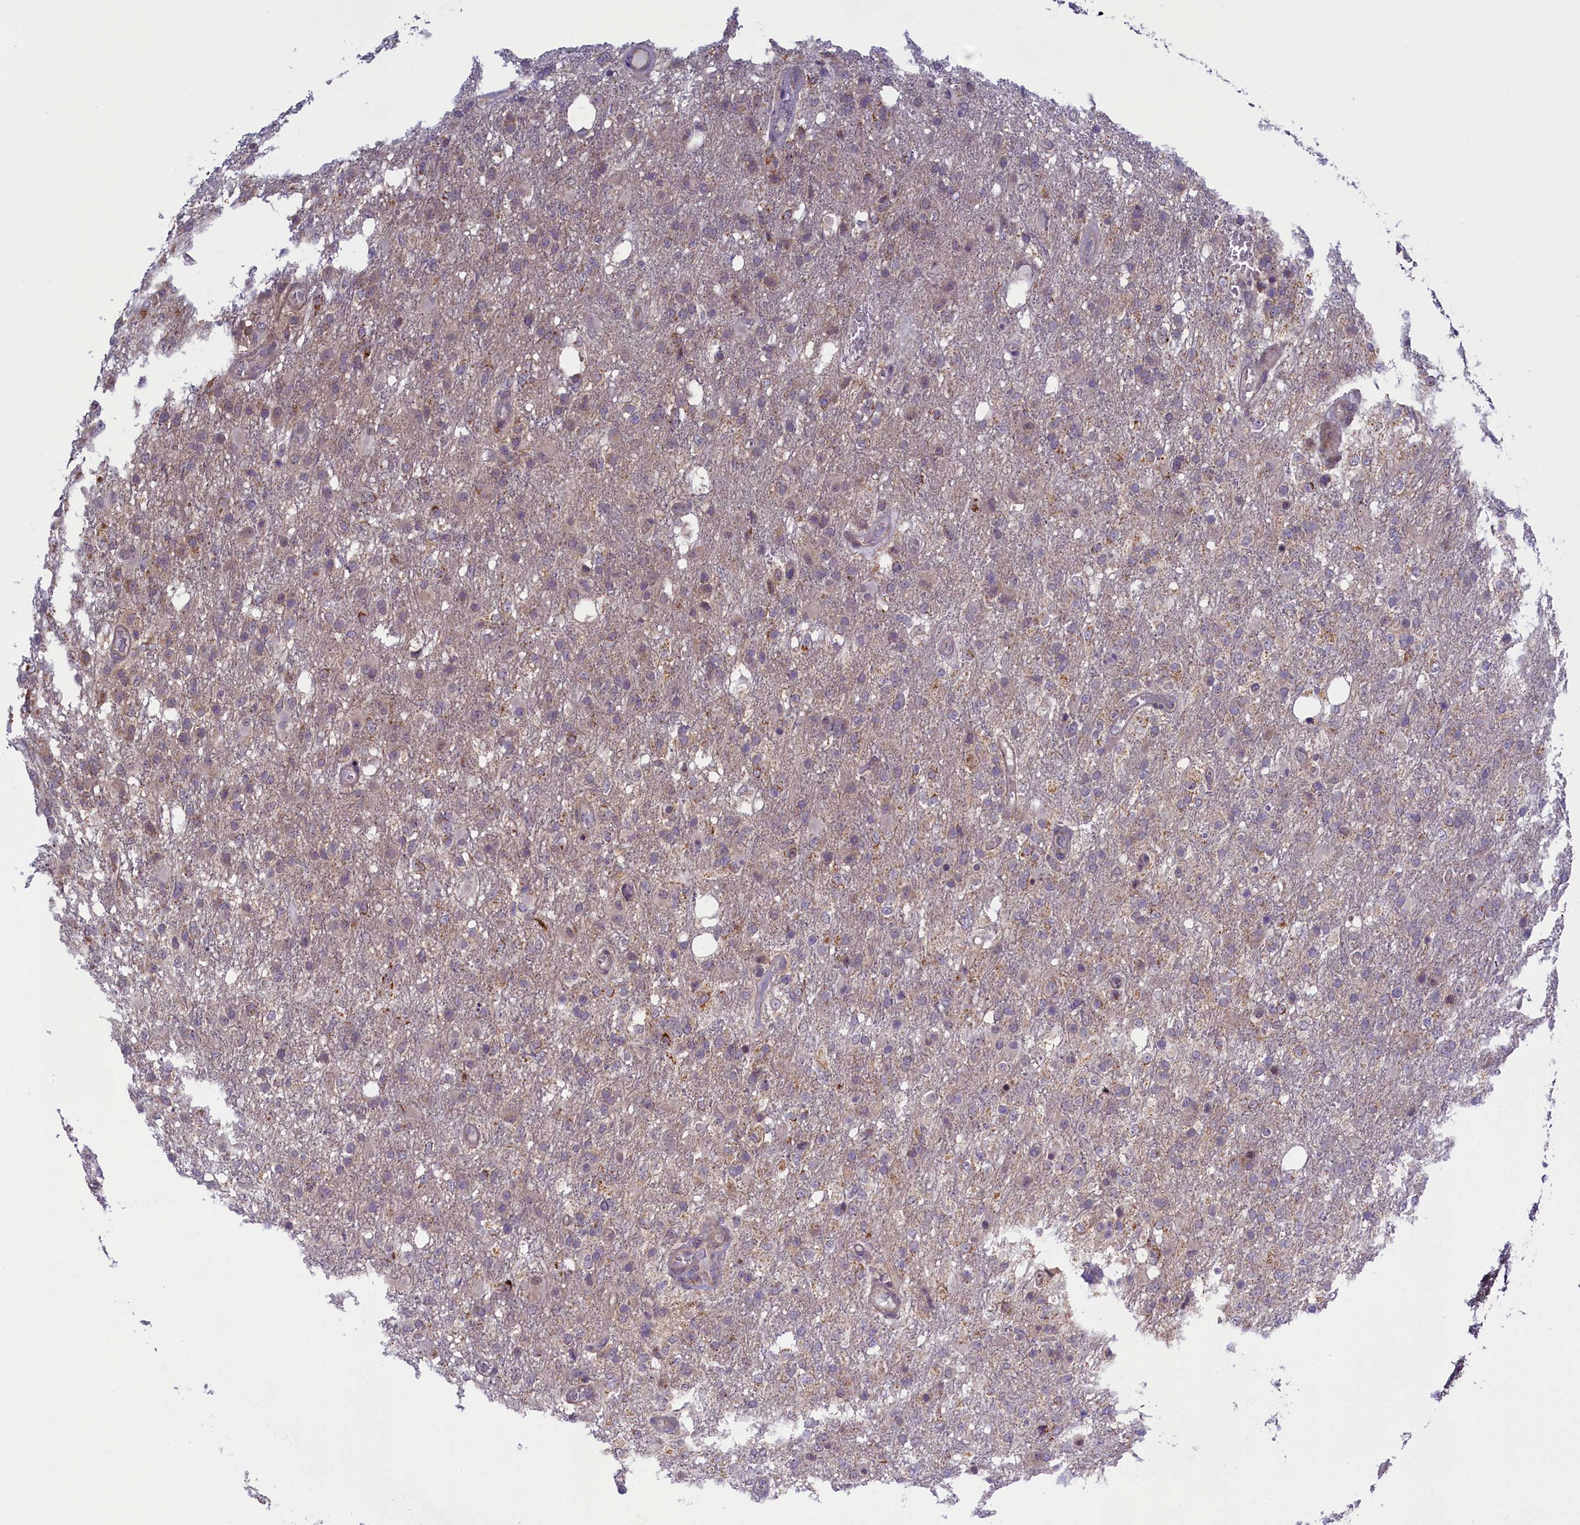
{"staining": {"intensity": "negative", "quantity": "none", "location": "none"}, "tissue": "glioma", "cell_type": "Tumor cells", "image_type": "cancer", "snomed": [{"axis": "morphology", "description": "Glioma, malignant, High grade"}, {"axis": "topography", "description": "Brain"}], "caption": "IHC micrograph of human glioma stained for a protein (brown), which shows no positivity in tumor cells.", "gene": "CCL23", "patient": {"sex": "female", "age": 74}}